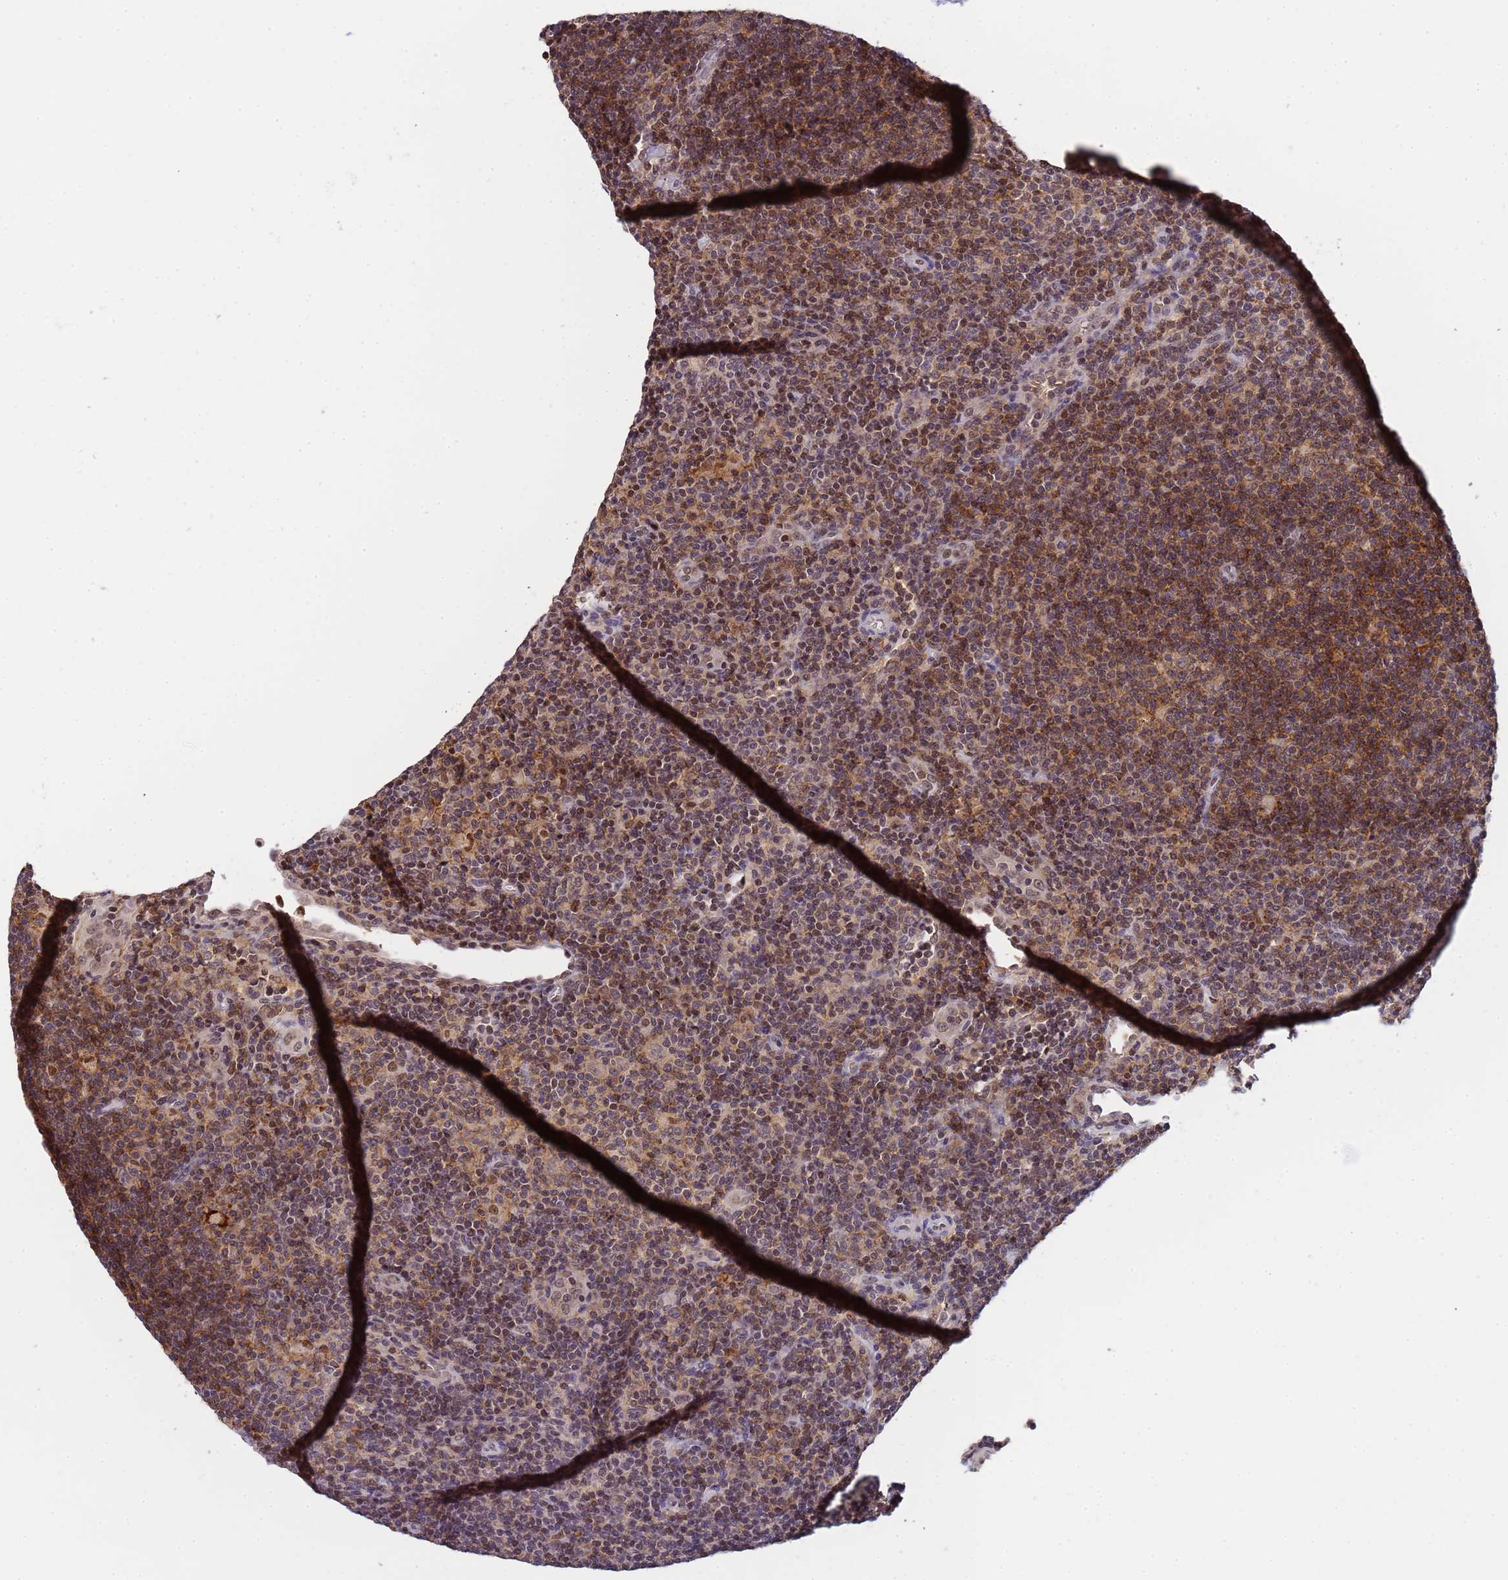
{"staining": {"intensity": "weak", "quantity": "<25%", "location": "nuclear"}, "tissue": "lymphoma", "cell_type": "Tumor cells", "image_type": "cancer", "snomed": [{"axis": "morphology", "description": "Hodgkin's disease, NOS"}, {"axis": "topography", "description": "Lymph node"}], "caption": "High magnification brightfield microscopy of Hodgkin's disease stained with DAB (3,3'-diaminobenzidine) (brown) and counterstained with hematoxylin (blue): tumor cells show no significant positivity.", "gene": "CD53", "patient": {"sex": "female", "age": 57}}